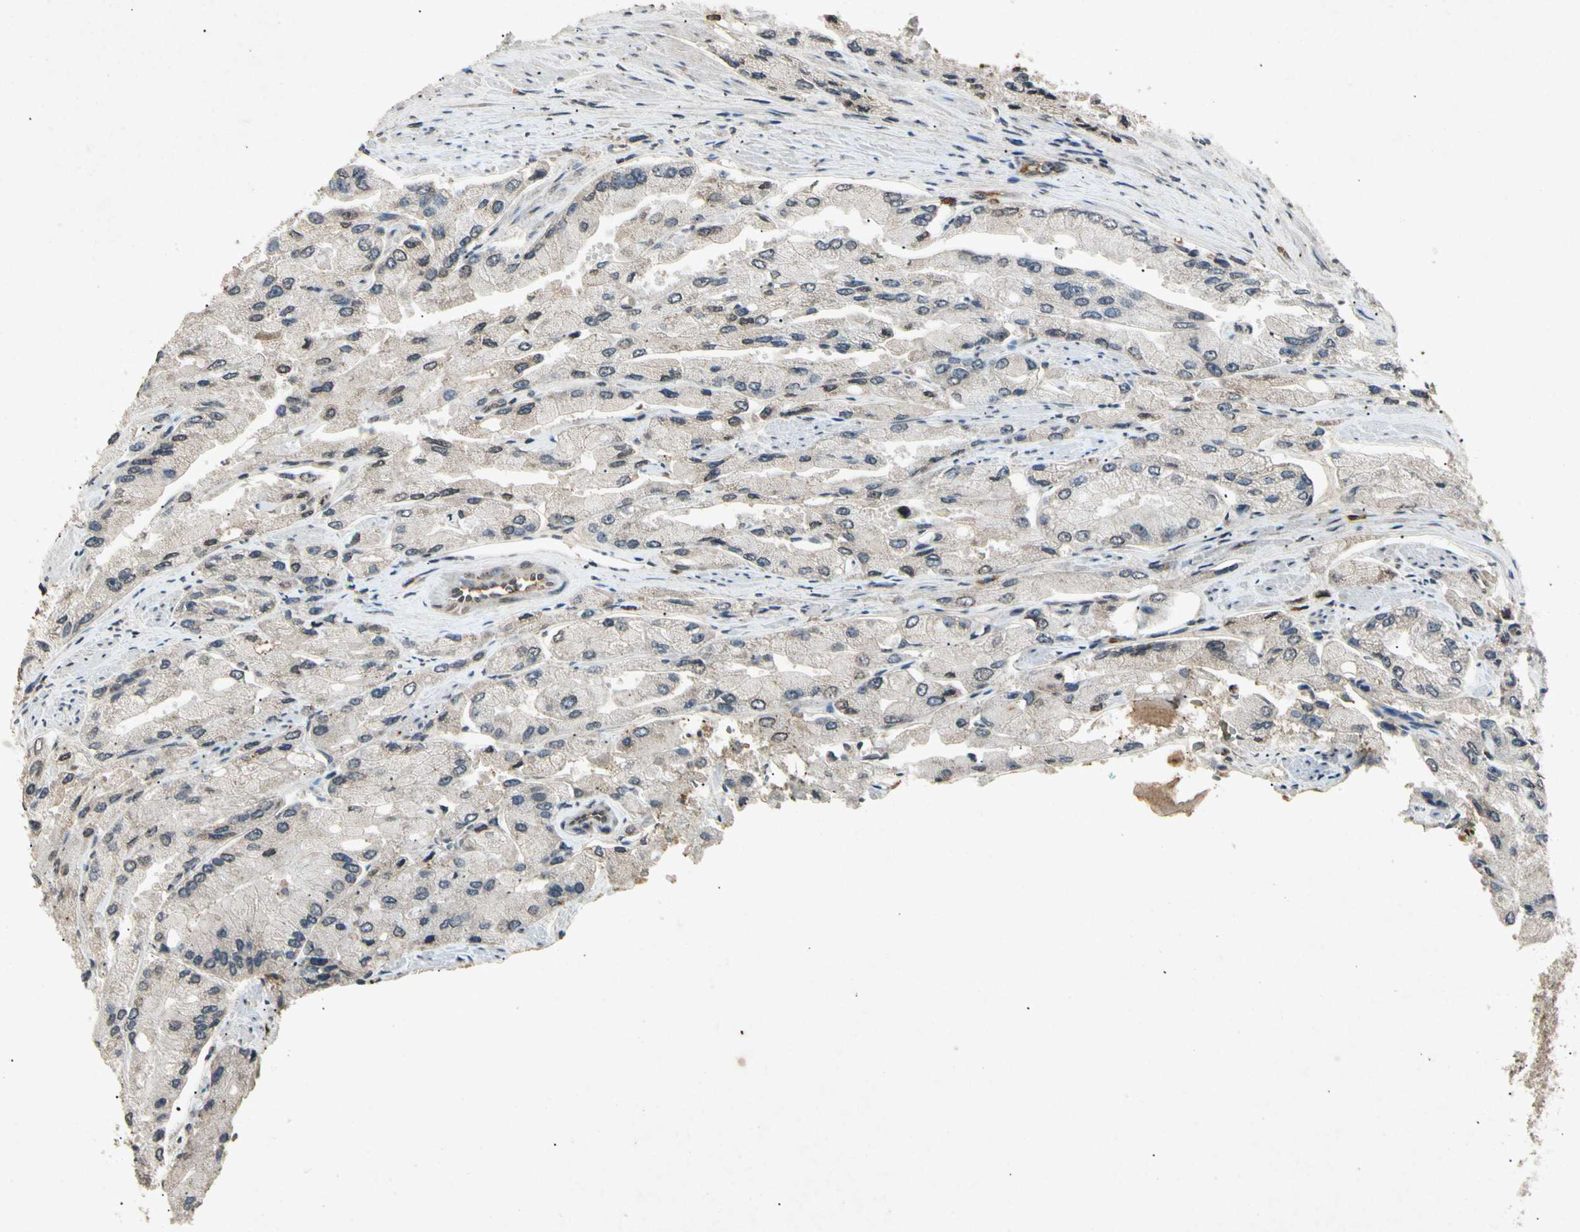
{"staining": {"intensity": "negative", "quantity": "none", "location": "none"}, "tissue": "prostate cancer", "cell_type": "Tumor cells", "image_type": "cancer", "snomed": [{"axis": "morphology", "description": "Adenocarcinoma, High grade"}, {"axis": "topography", "description": "Prostate"}], "caption": "A high-resolution histopathology image shows immunohistochemistry (IHC) staining of adenocarcinoma (high-grade) (prostate), which displays no significant positivity in tumor cells.", "gene": "CP", "patient": {"sex": "male", "age": 58}}